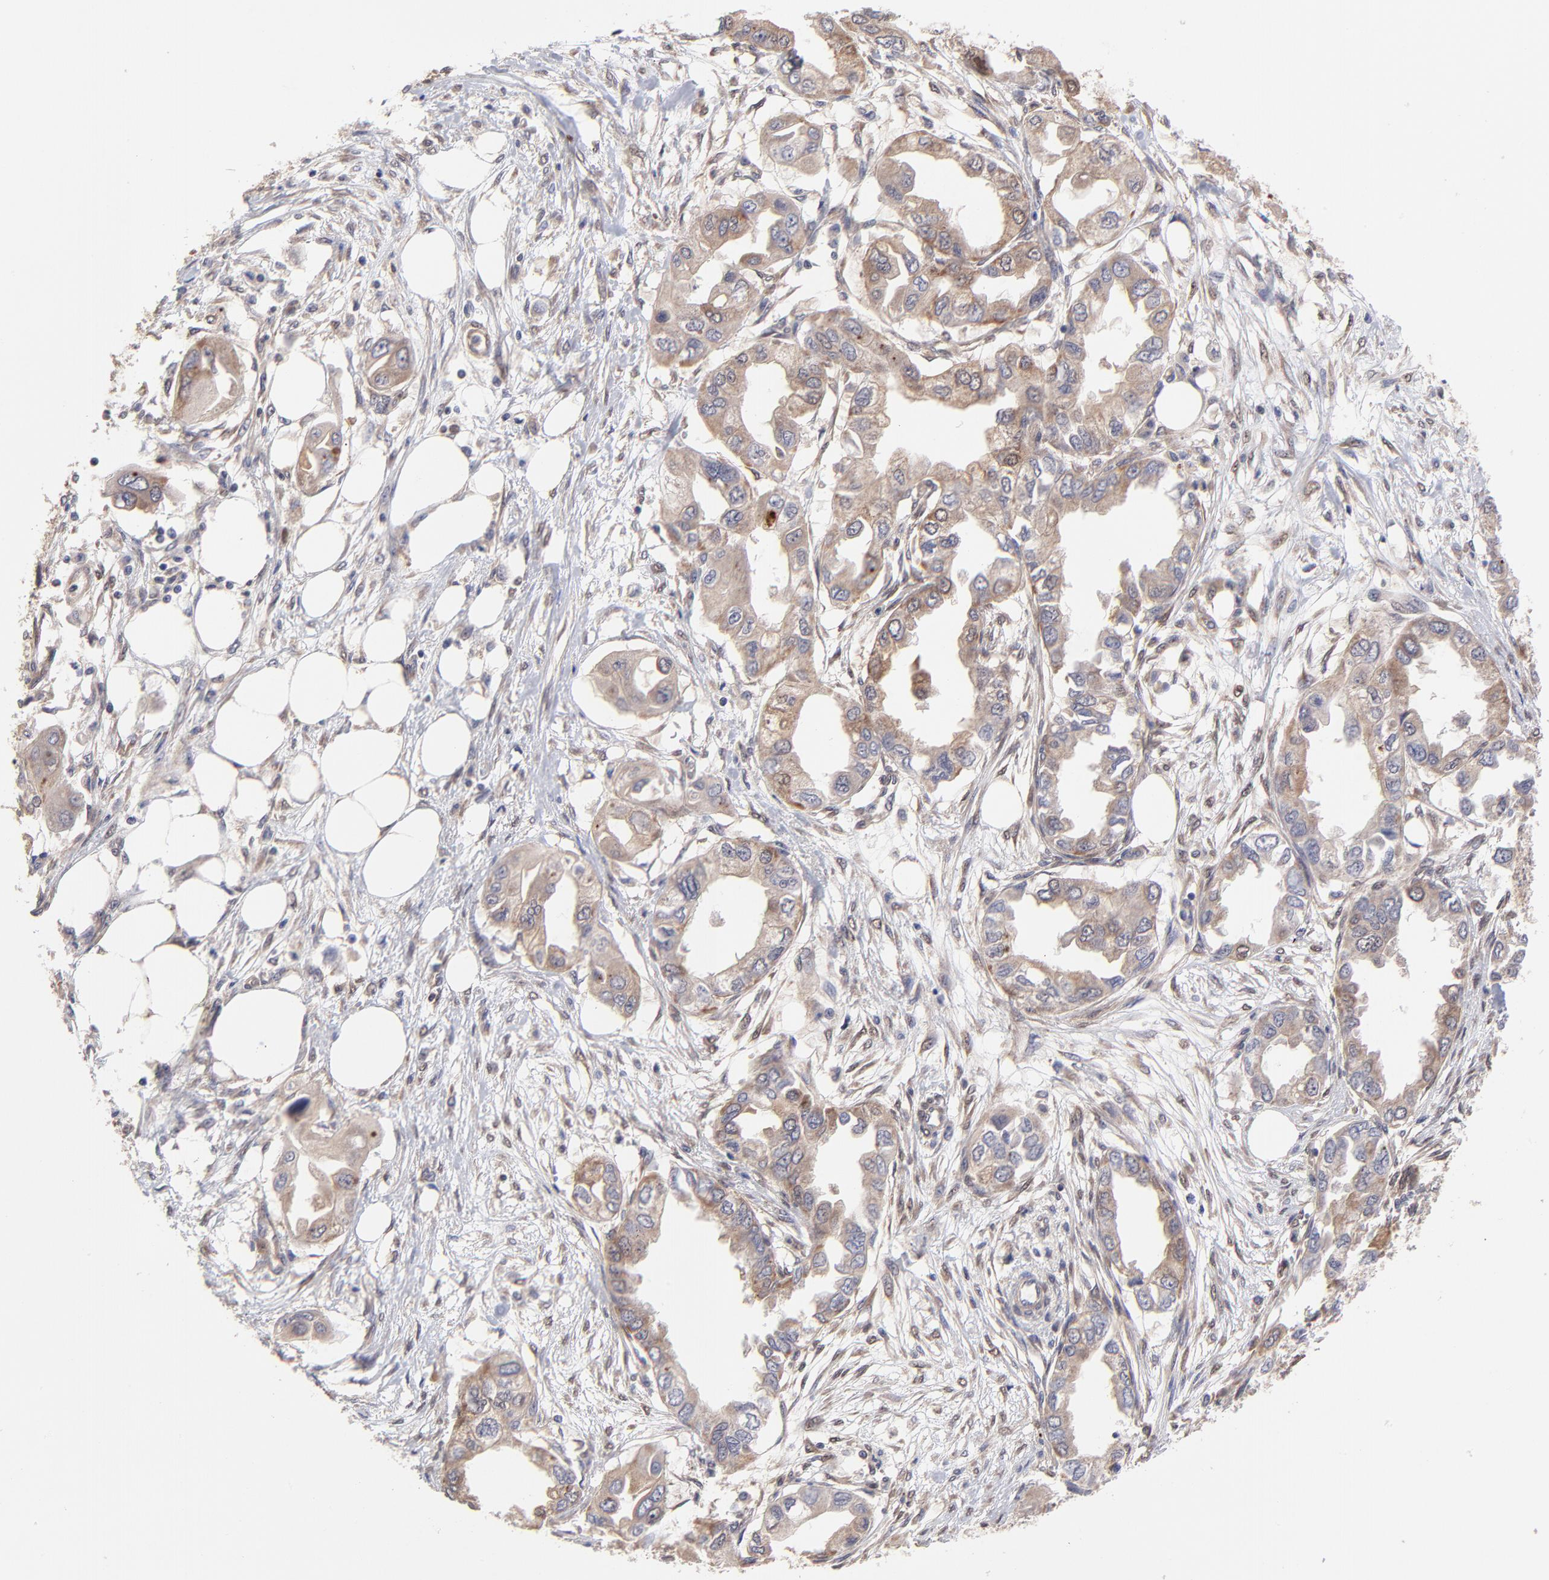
{"staining": {"intensity": "moderate", "quantity": ">75%", "location": "cytoplasmic/membranous"}, "tissue": "endometrial cancer", "cell_type": "Tumor cells", "image_type": "cancer", "snomed": [{"axis": "morphology", "description": "Adenocarcinoma, NOS"}, {"axis": "topography", "description": "Endometrium"}], "caption": "Protein staining displays moderate cytoplasmic/membranous staining in about >75% of tumor cells in endometrial cancer.", "gene": "UBE2H", "patient": {"sex": "female", "age": 67}}